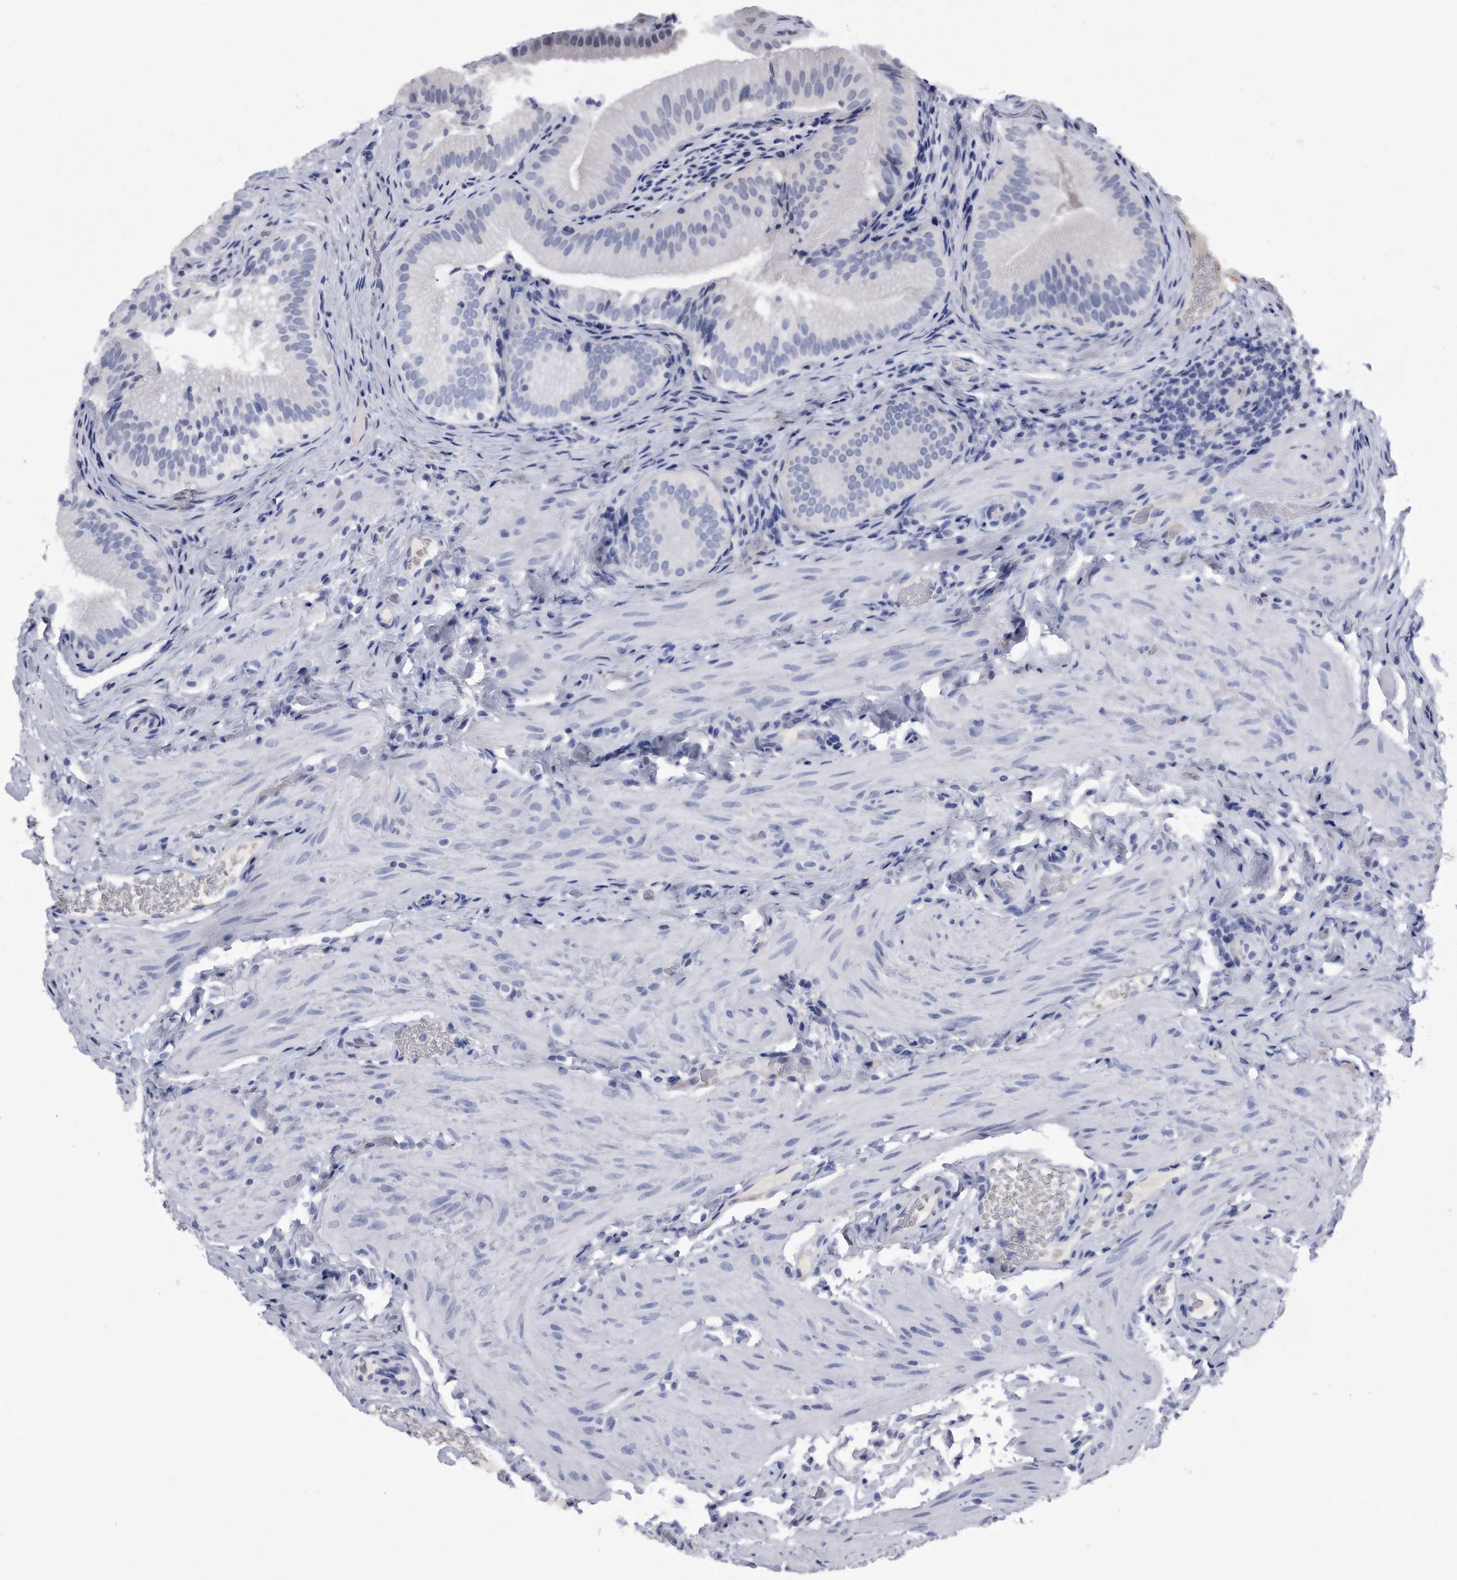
{"staining": {"intensity": "negative", "quantity": "none", "location": "none"}, "tissue": "gallbladder", "cell_type": "Glandular cells", "image_type": "normal", "snomed": [{"axis": "morphology", "description": "Normal tissue, NOS"}, {"axis": "topography", "description": "Gallbladder"}], "caption": "There is no significant staining in glandular cells of gallbladder. (DAB immunohistochemistry (IHC) visualized using brightfield microscopy, high magnification).", "gene": "KCTD8", "patient": {"sex": "female", "age": 30}}